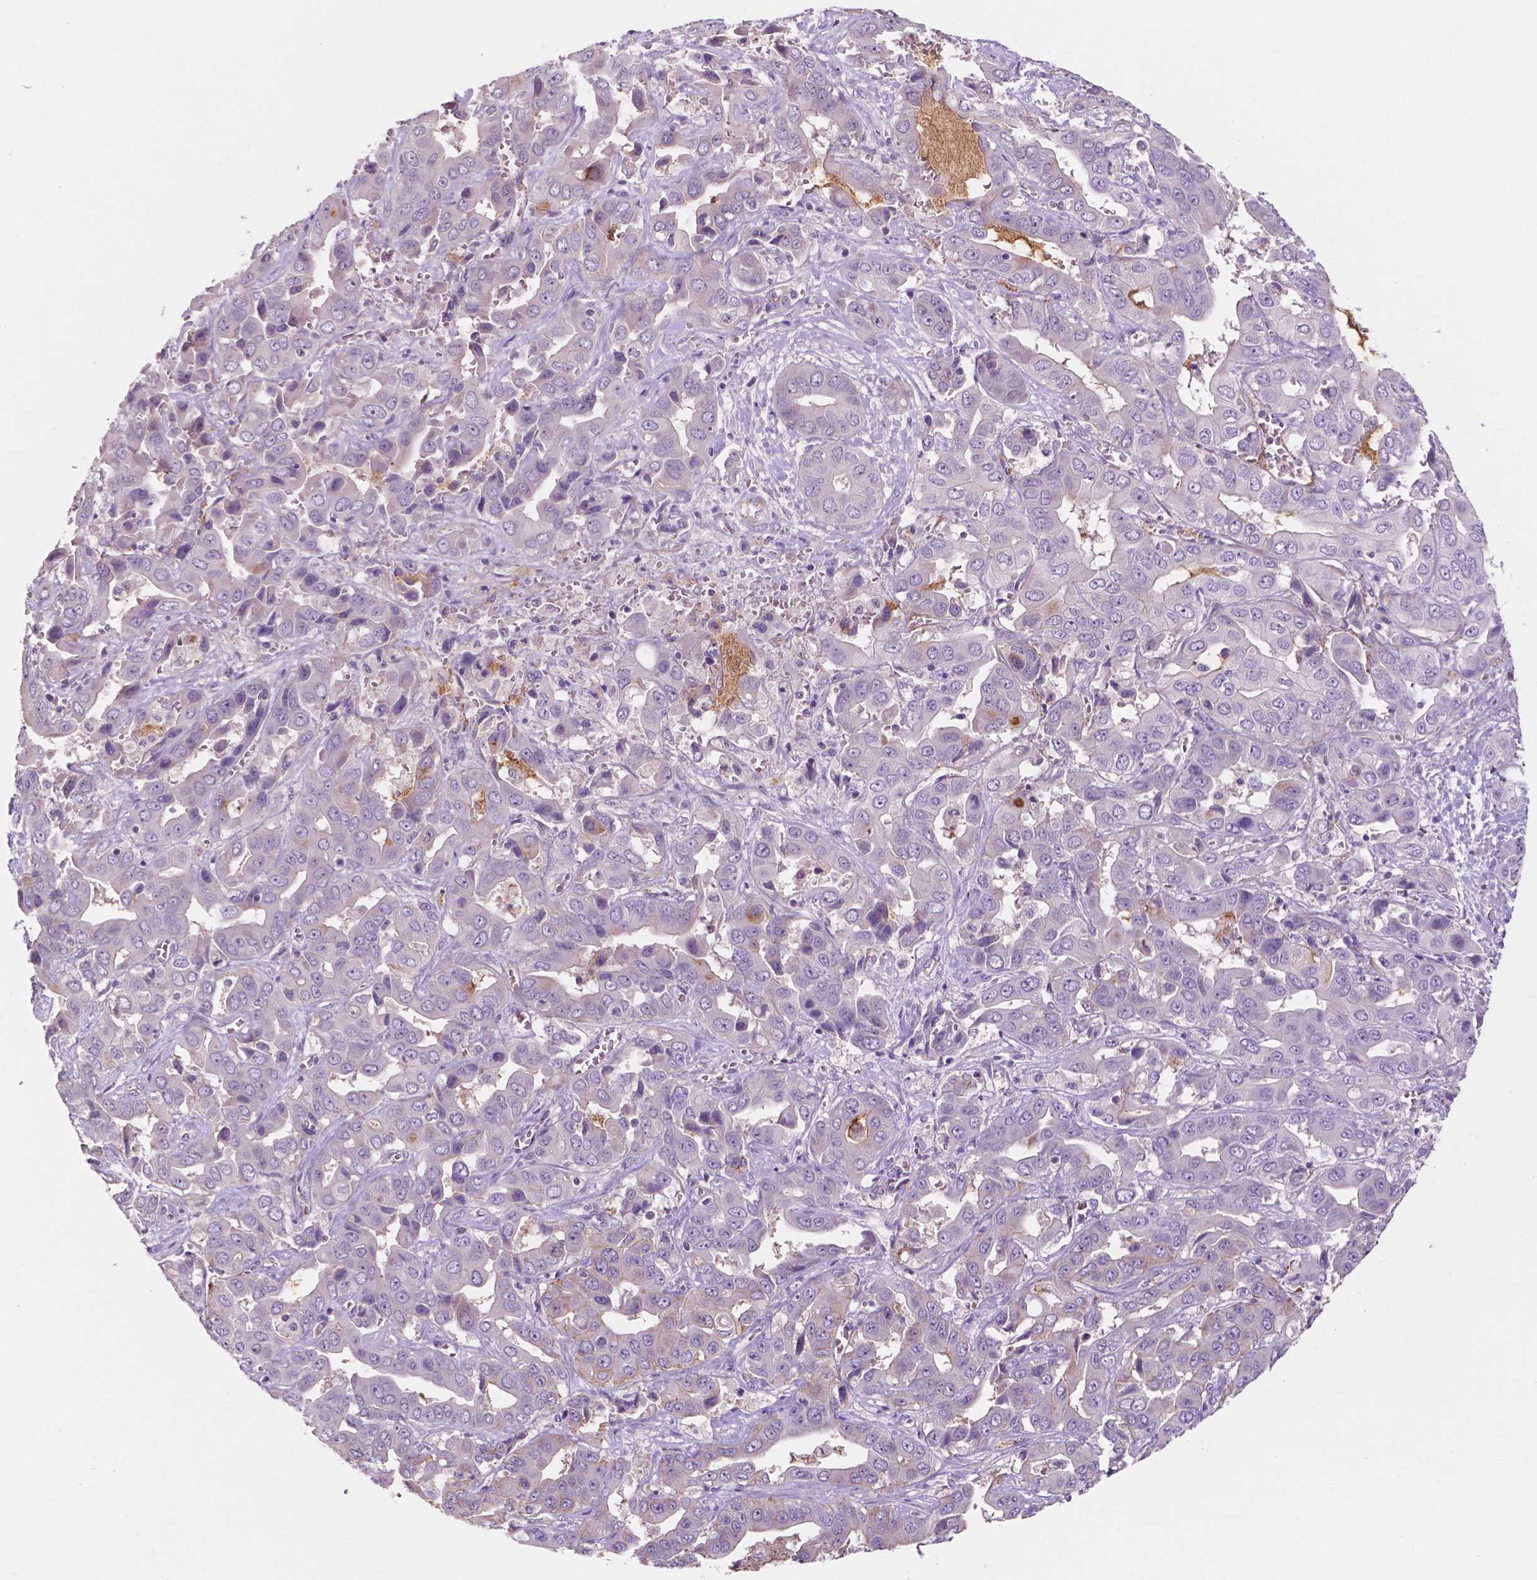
{"staining": {"intensity": "negative", "quantity": "none", "location": "none"}, "tissue": "liver cancer", "cell_type": "Tumor cells", "image_type": "cancer", "snomed": [{"axis": "morphology", "description": "Cholangiocarcinoma"}, {"axis": "topography", "description": "Liver"}], "caption": "High magnification brightfield microscopy of liver cancer stained with DAB (brown) and counterstained with hematoxylin (blue): tumor cells show no significant expression. The staining is performed using DAB brown chromogen with nuclei counter-stained in using hematoxylin.", "gene": "ARL5C", "patient": {"sex": "female", "age": 52}}